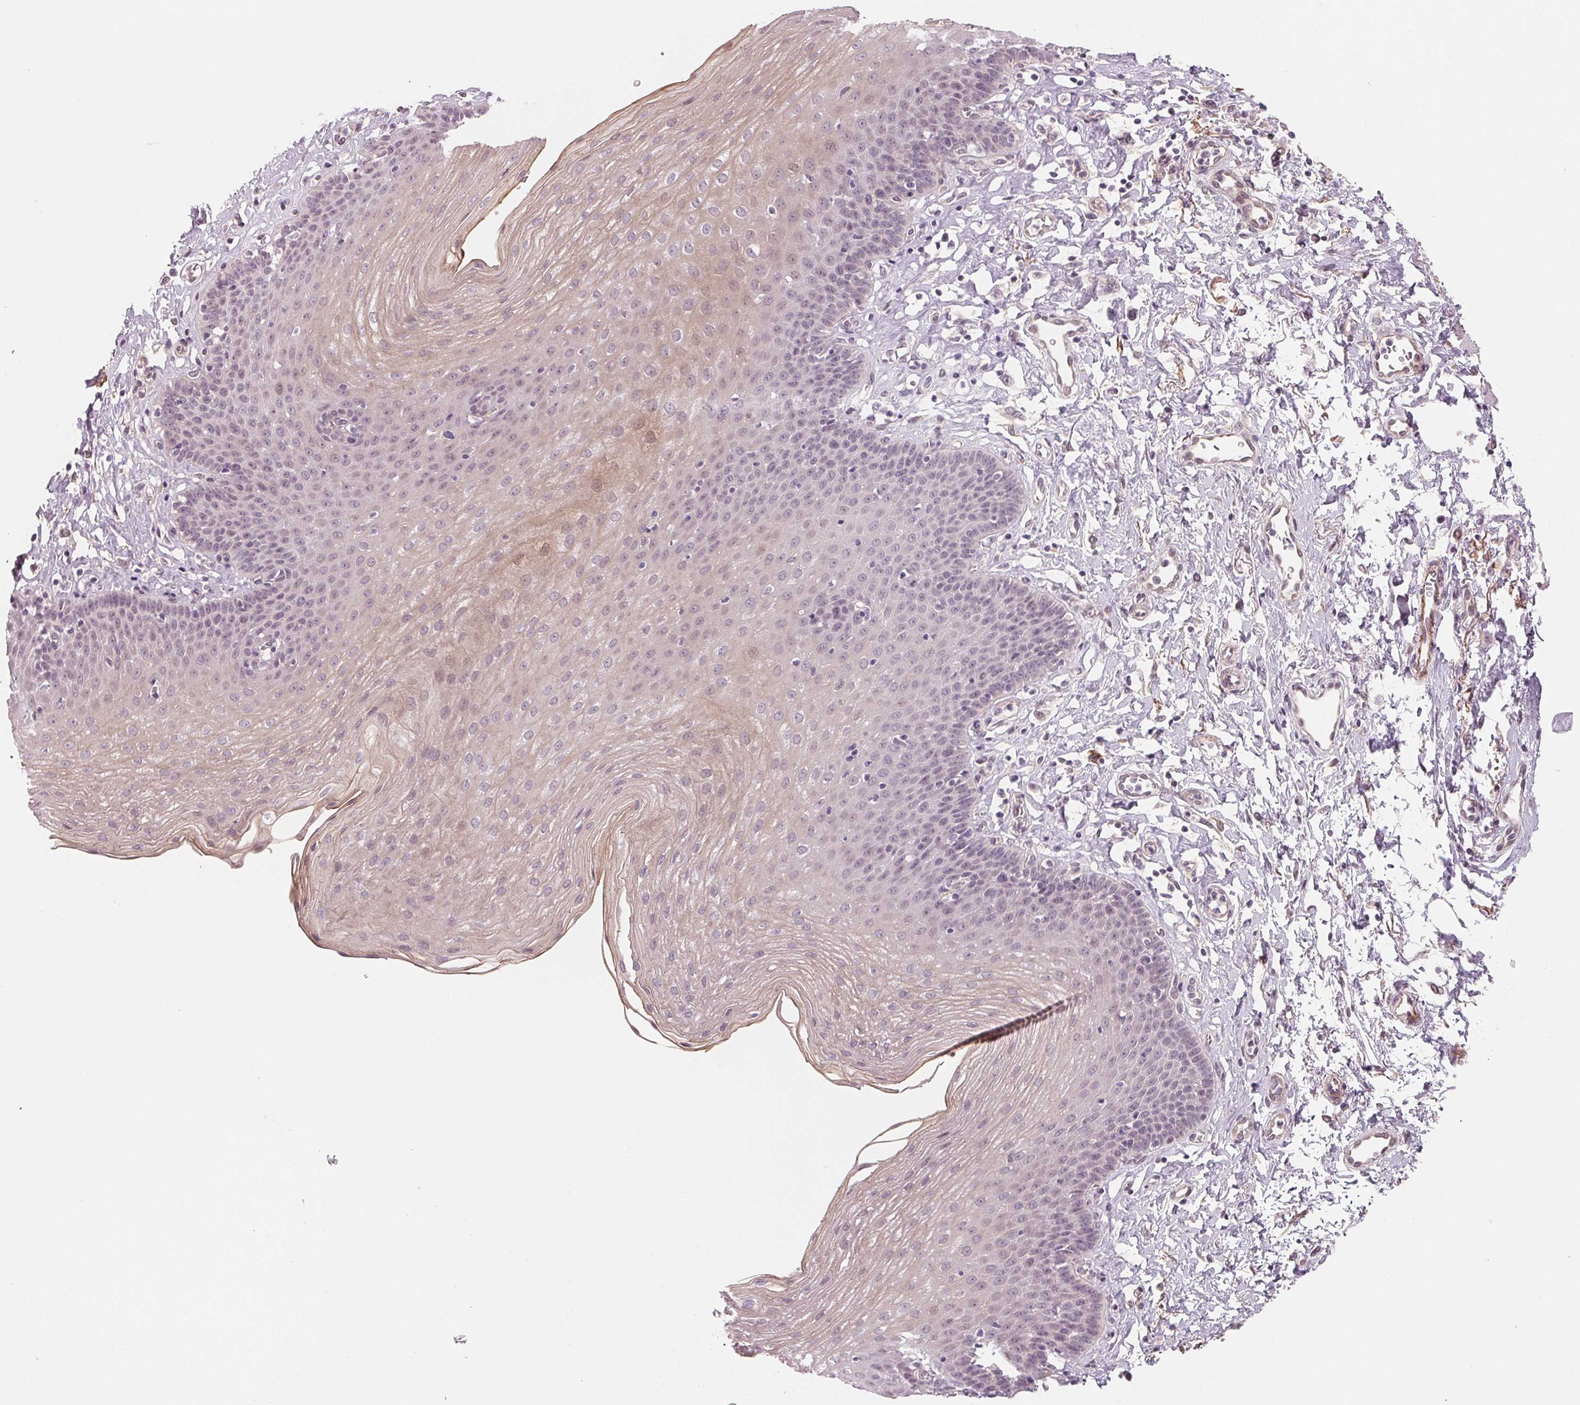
{"staining": {"intensity": "weak", "quantity": "<25%", "location": "cytoplasmic/membranous"}, "tissue": "esophagus", "cell_type": "Squamous epithelial cells", "image_type": "normal", "snomed": [{"axis": "morphology", "description": "Normal tissue, NOS"}, {"axis": "topography", "description": "Esophagus"}], "caption": "An immunohistochemistry (IHC) histopathology image of normal esophagus is shown. There is no staining in squamous epithelial cells of esophagus.", "gene": "CFC1B", "patient": {"sex": "female", "age": 81}}